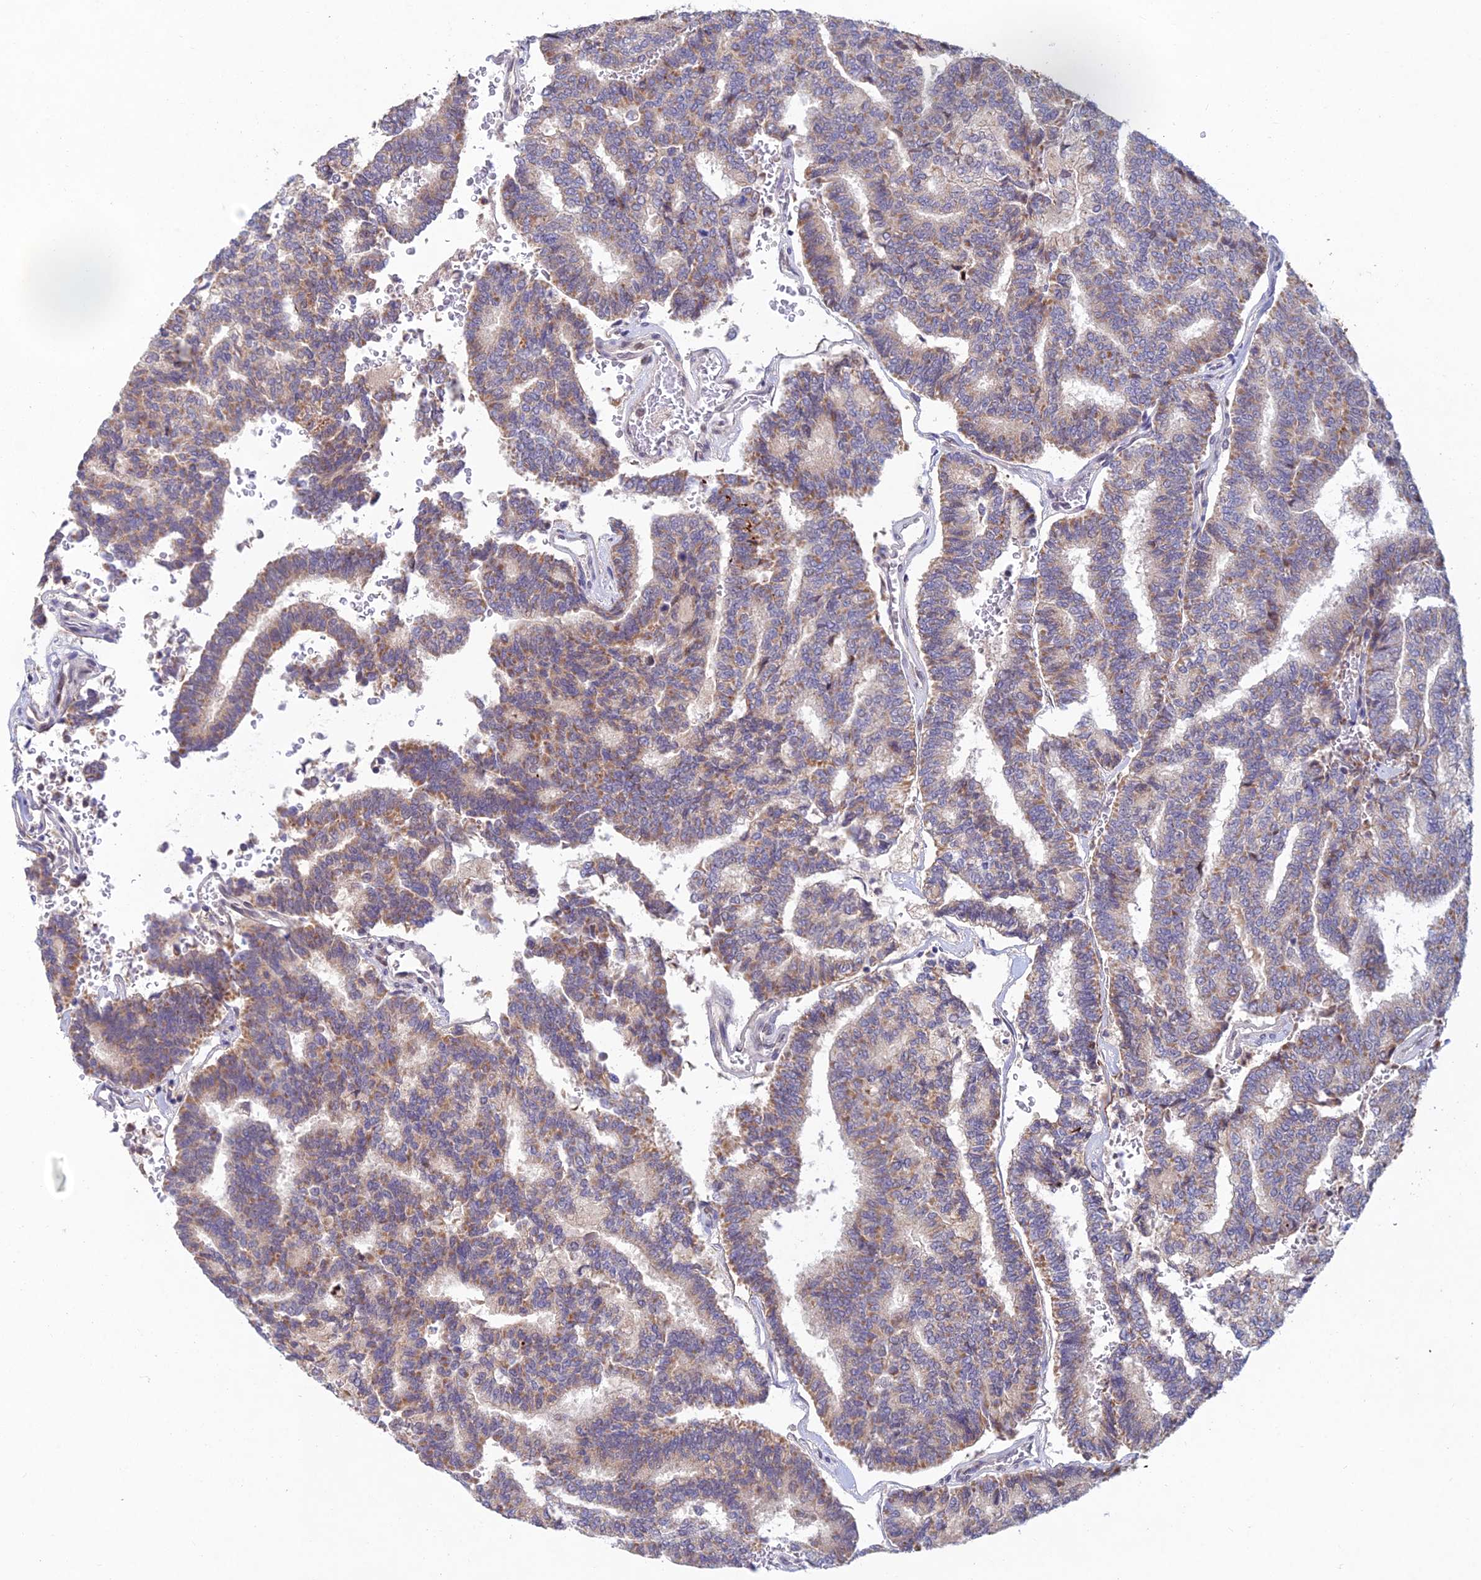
{"staining": {"intensity": "moderate", "quantity": "25%-75%", "location": "cytoplasmic/membranous"}, "tissue": "thyroid cancer", "cell_type": "Tumor cells", "image_type": "cancer", "snomed": [{"axis": "morphology", "description": "Papillary adenocarcinoma, NOS"}, {"axis": "topography", "description": "Thyroid gland"}], "caption": "The photomicrograph shows staining of thyroid cancer, revealing moderate cytoplasmic/membranous protein staining (brown color) within tumor cells.", "gene": "FASTKD5", "patient": {"sex": "female", "age": 35}}